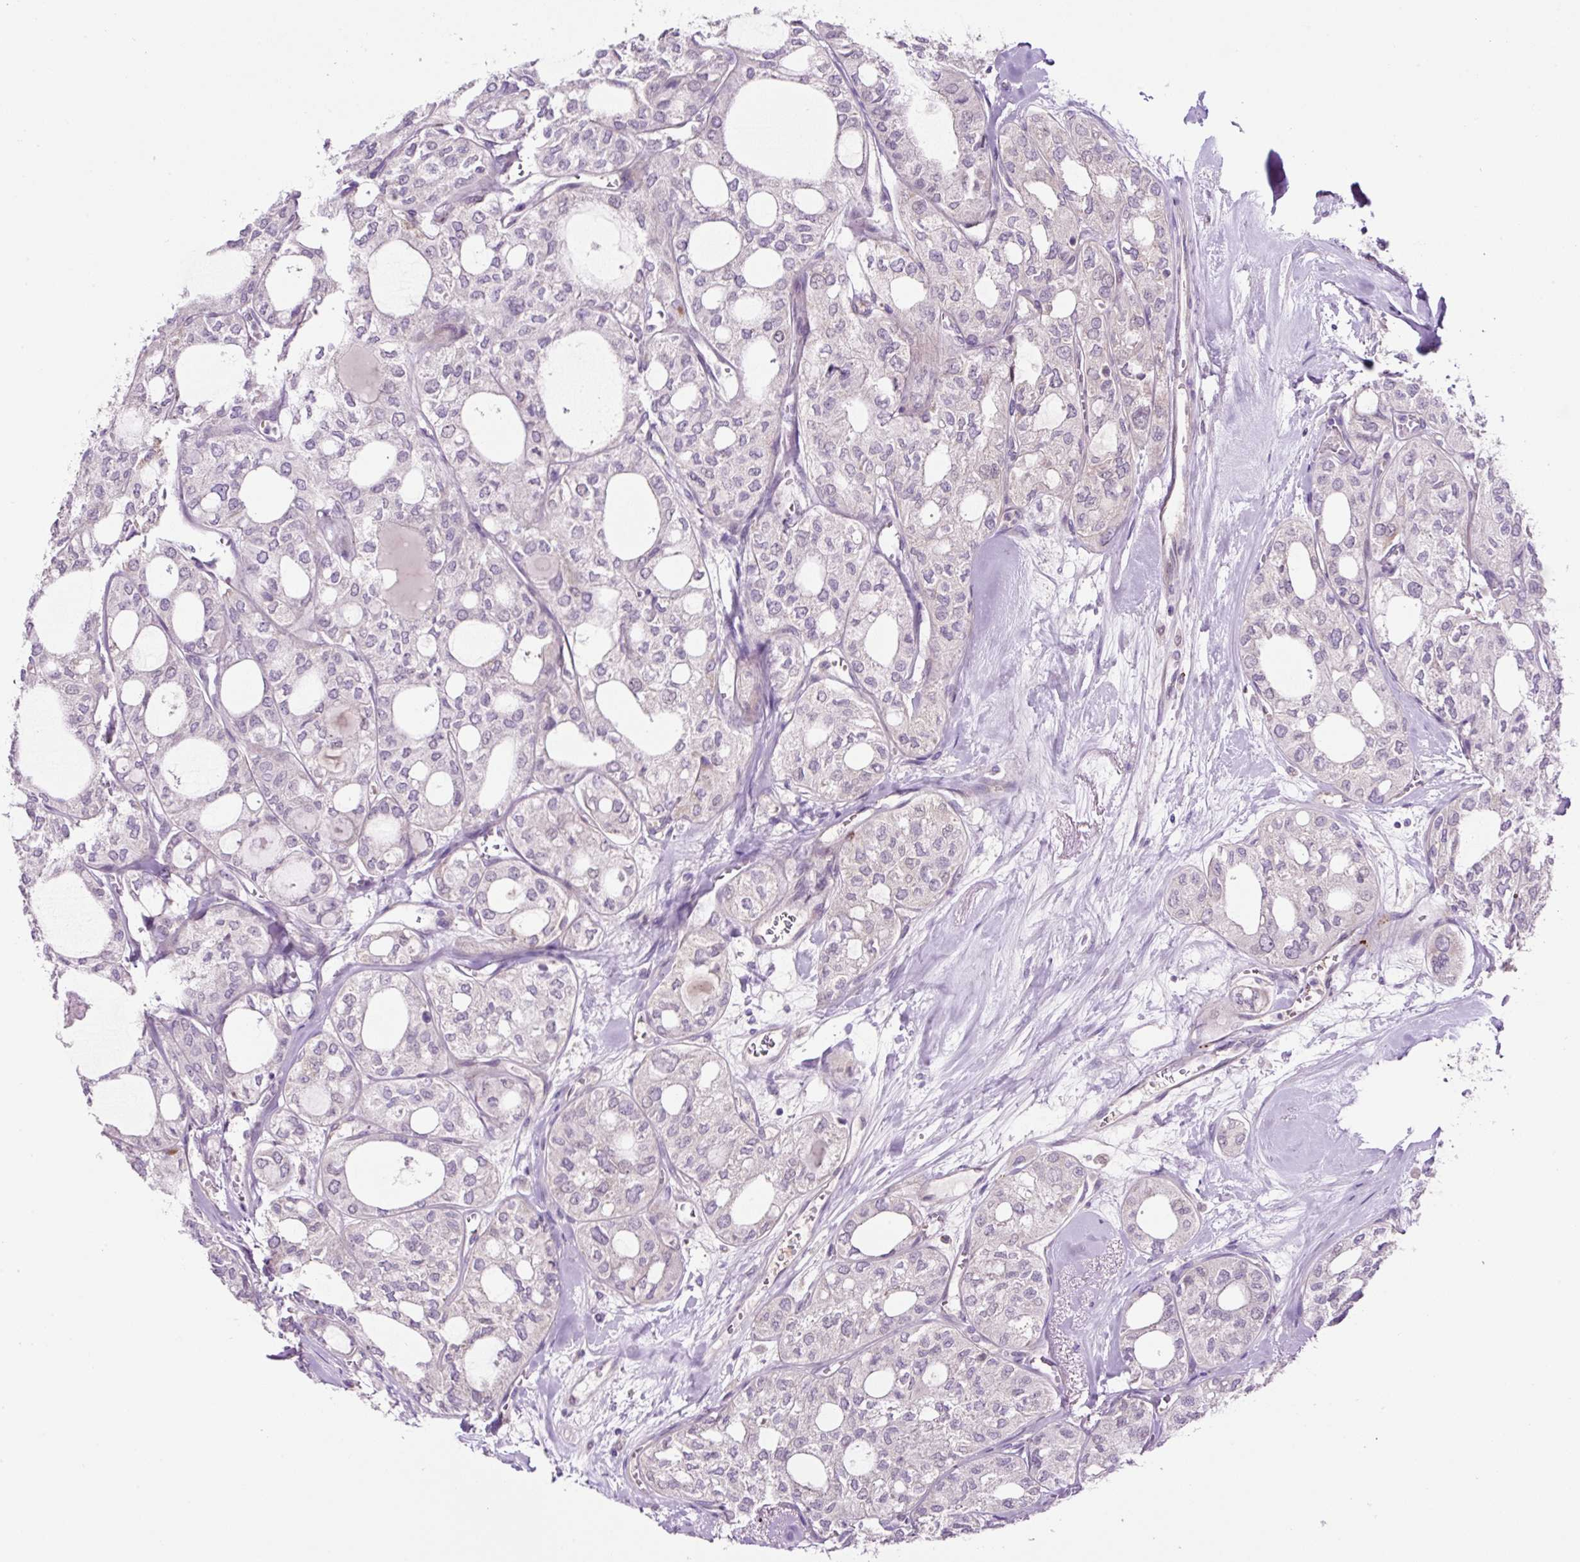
{"staining": {"intensity": "negative", "quantity": "none", "location": "none"}, "tissue": "thyroid cancer", "cell_type": "Tumor cells", "image_type": "cancer", "snomed": [{"axis": "morphology", "description": "Follicular adenoma carcinoma, NOS"}, {"axis": "topography", "description": "Thyroid gland"}], "caption": "Thyroid follicular adenoma carcinoma was stained to show a protein in brown. There is no significant staining in tumor cells. (Brightfield microscopy of DAB (3,3'-diaminobenzidine) immunohistochemistry at high magnification).", "gene": "OGDHL", "patient": {"sex": "male", "age": 75}}